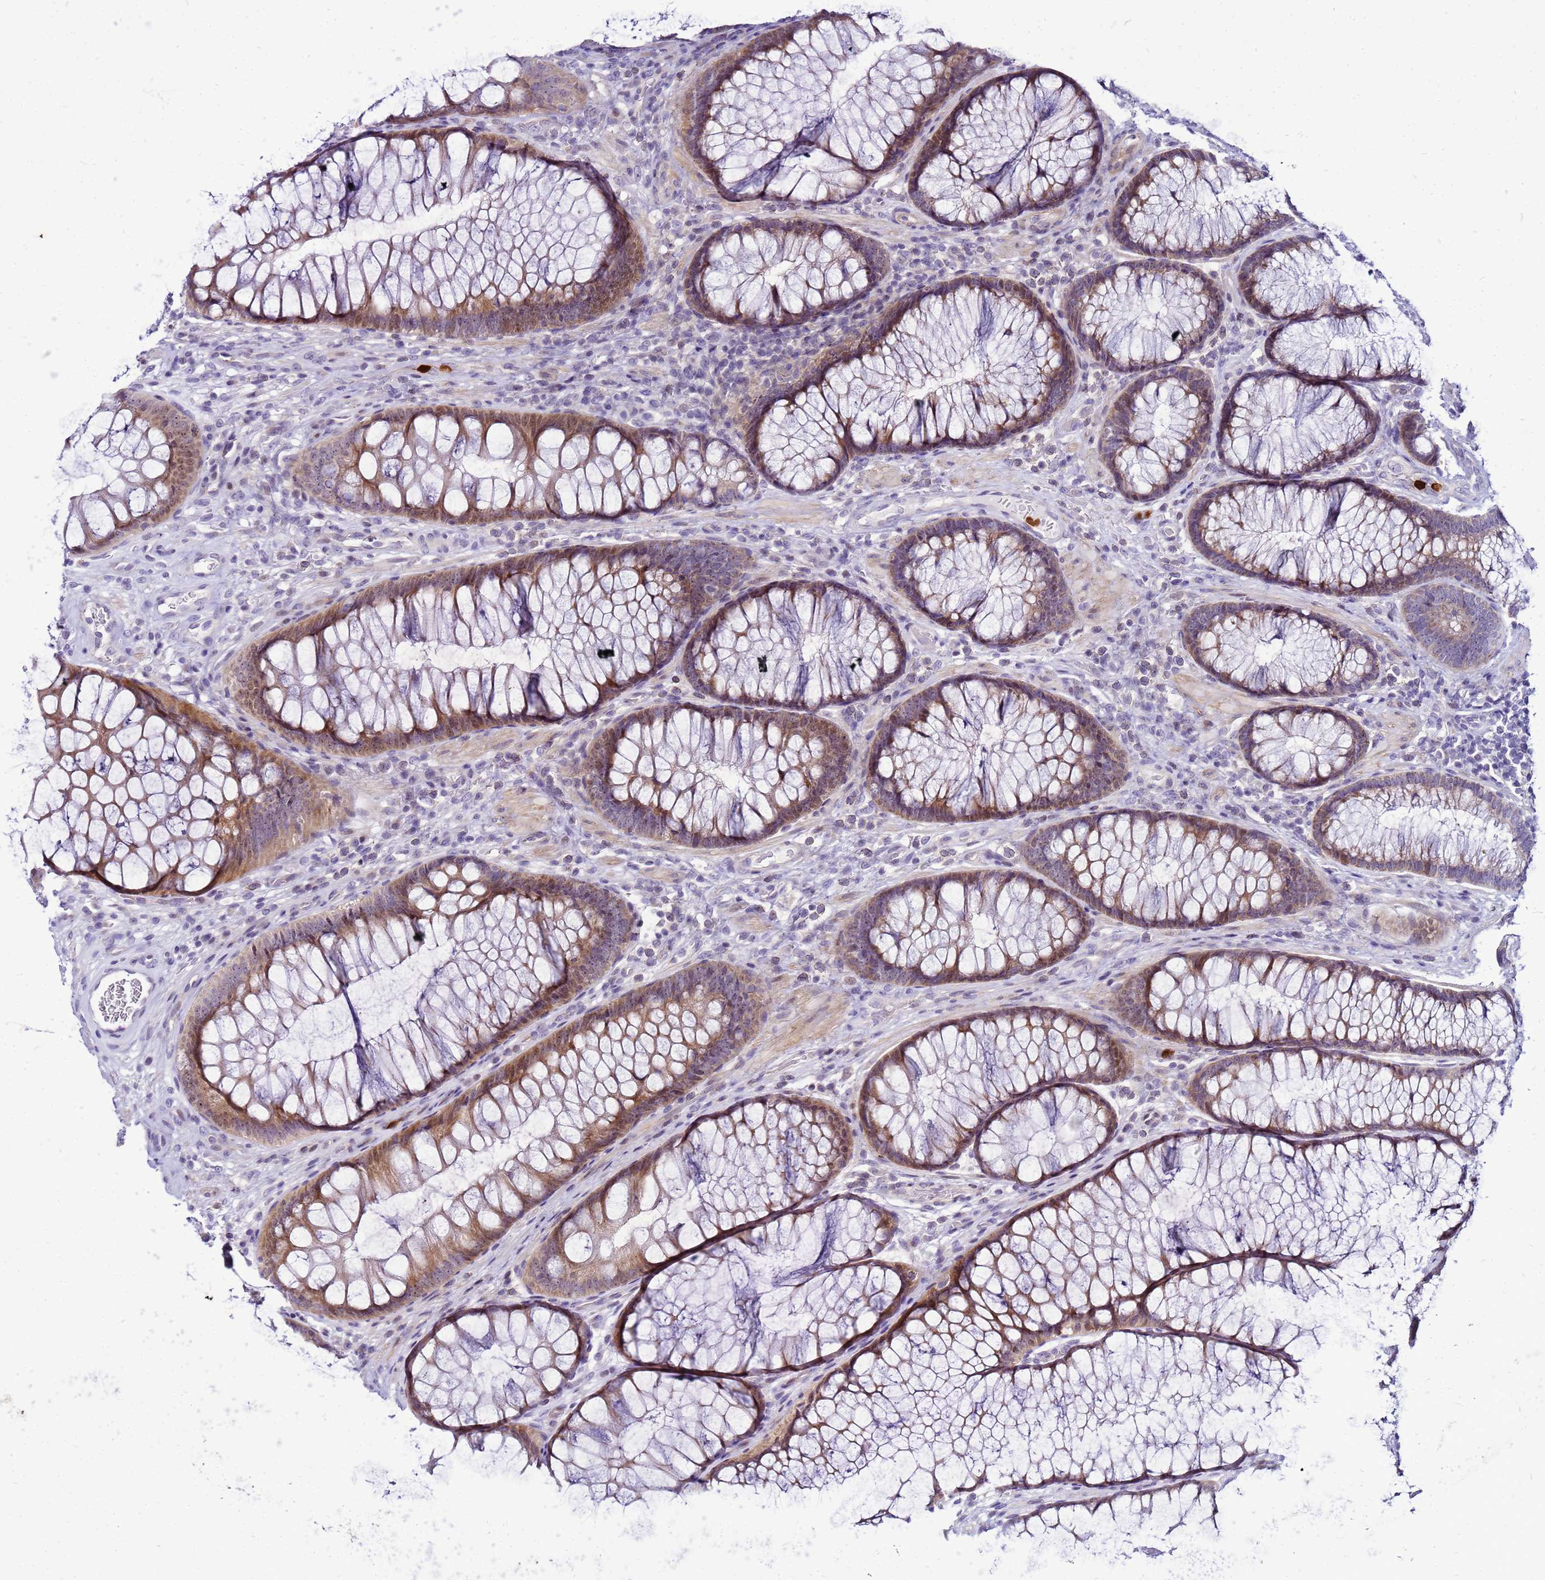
{"staining": {"intensity": "negative", "quantity": "none", "location": "none"}, "tissue": "colon", "cell_type": "Endothelial cells", "image_type": "normal", "snomed": [{"axis": "morphology", "description": "Normal tissue, NOS"}, {"axis": "topography", "description": "Colon"}], "caption": "A high-resolution histopathology image shows immunohistochemistry (IHC) staining of unremarkable colon, which shows no significant positivity in endothelial cells.", "gene": "VPS4B", "patient": {"sex": "female", "age": 82}}